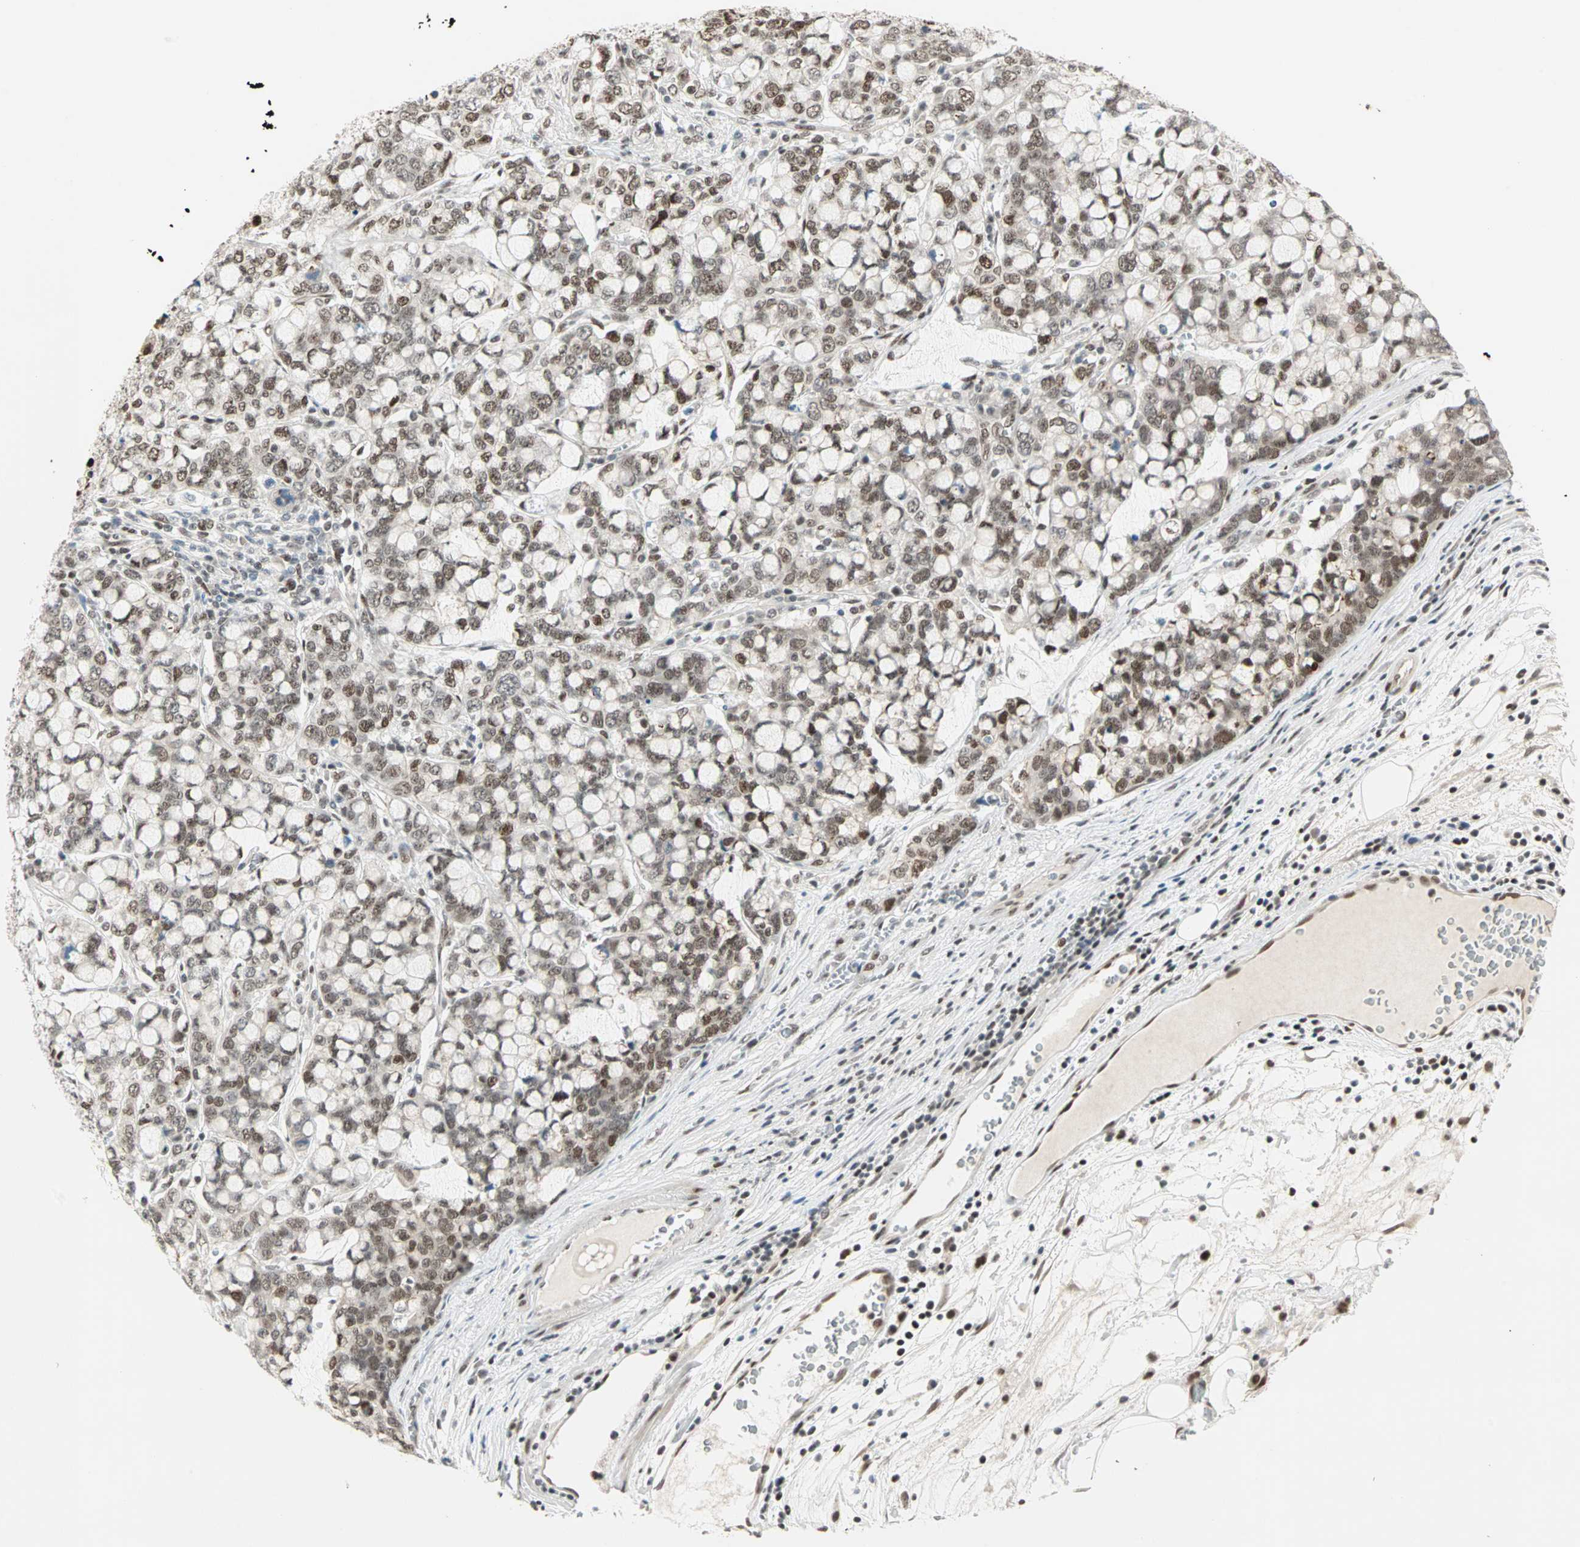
{"staining": {"intensity": "moderate", "quantity": ">75%", "location": "nuclear"}, "tissue": "stomach cancer", "cell_type": "Tumor cells", "image_type": "cancer", "snomed": [{"axis": "morphology", "description": "Adenocarcinoma, NOS"}, {"axis": "topography", "description": "Stomach, lower"}], "caption": "Human stomach cancer stained for a protein (brown) demonstrates moderate nuclear positive positivity in about >75% of tumor cells.", "gene": "BLM", "patient": {"sex": "male", "age": 84}}